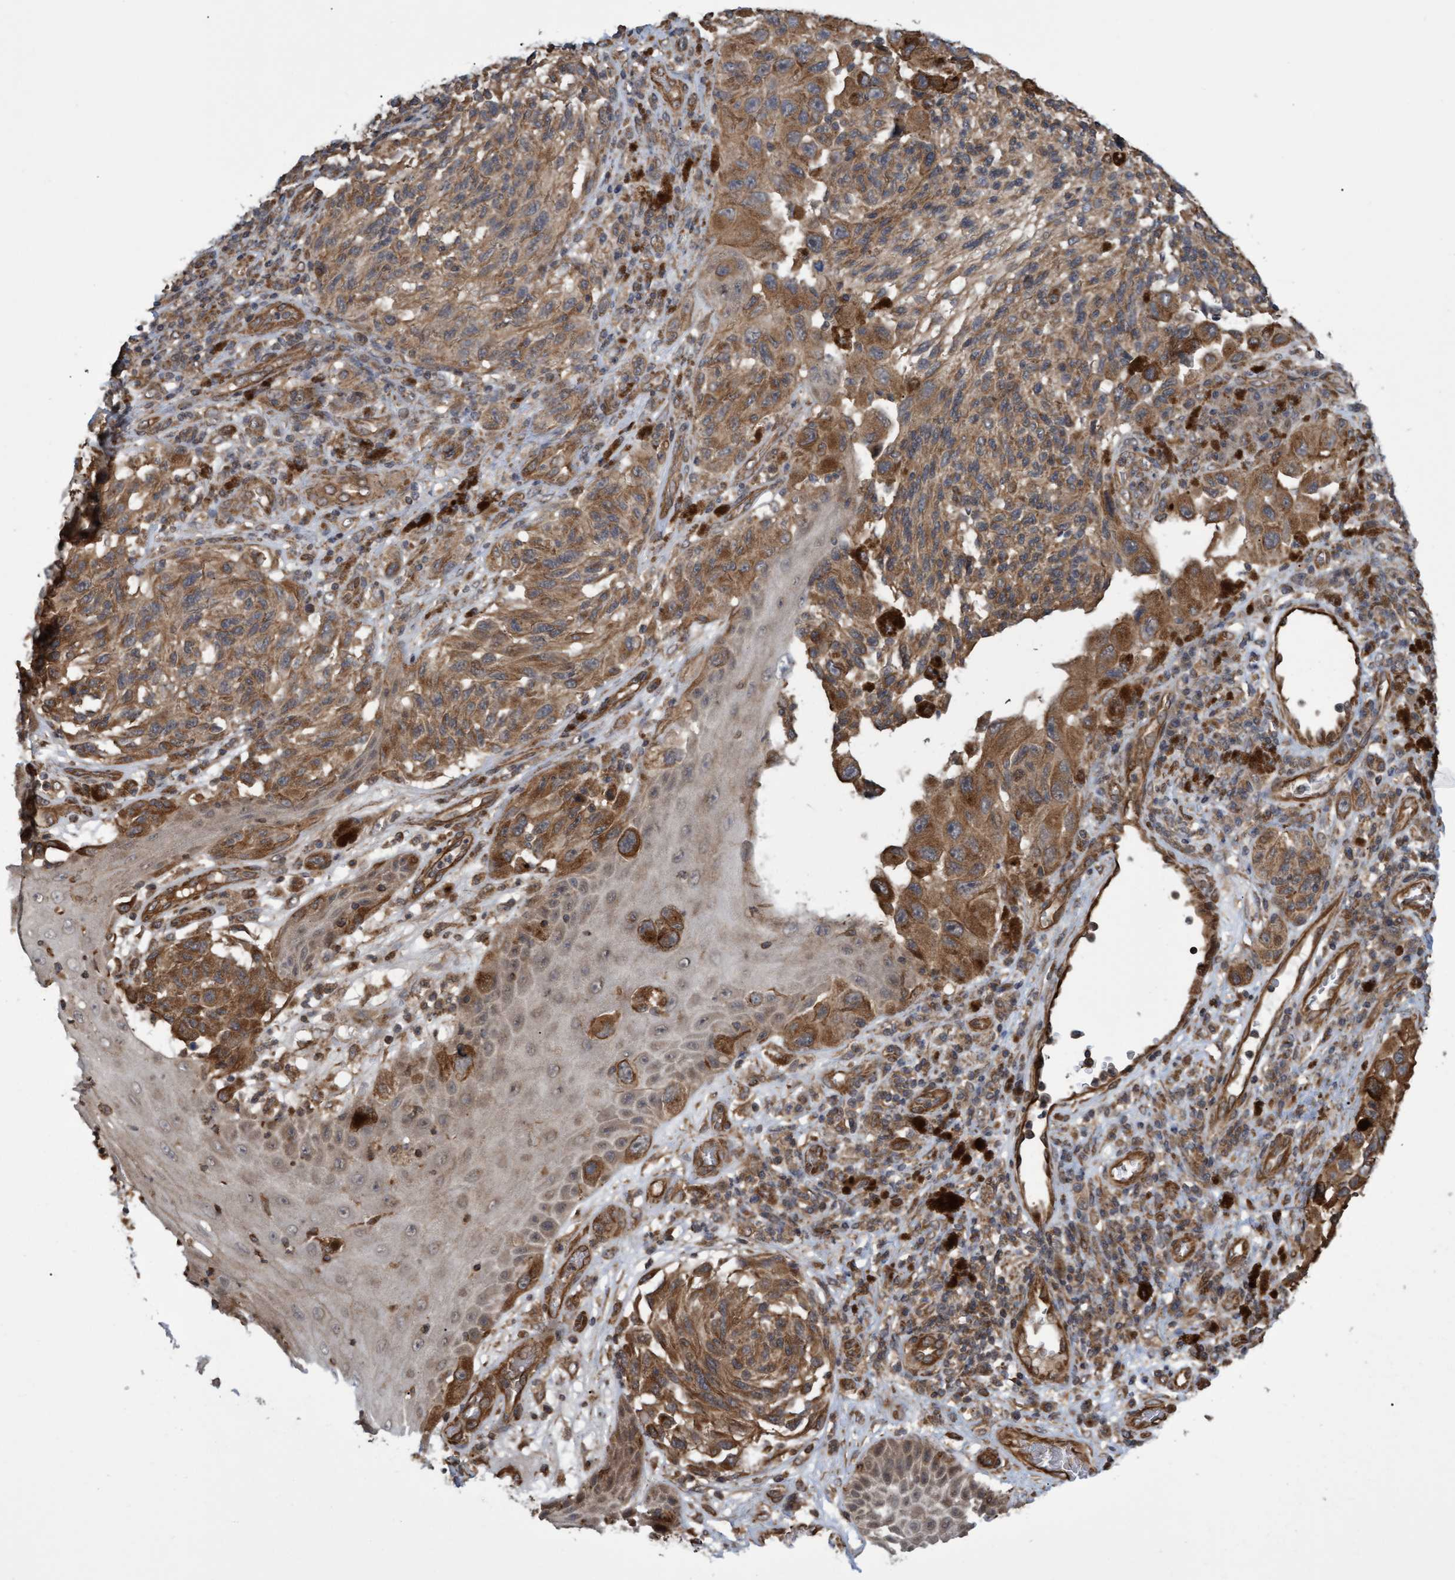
{"staining": {"intensity": "moderate", "quantity": ">75%", "location": "cytoplasmic/membranous"}, "tissue": "melanoma", "cell_type": "Tumor cells", "image_type": "cancer", "snomed": [{"axis": "morphology", "description": "Malignant melanoma, NOS"}, {"axis": "topography", "description": "Skin"}], "caption": "This histopathology image displays IHC staining of human malignant melanoma, with medium moderate cytoplasmic/membranous expression in about >75% of tumor cells.", "gene": "TNFRSF10B", "patient": {"sex": "female", "age": 73}}